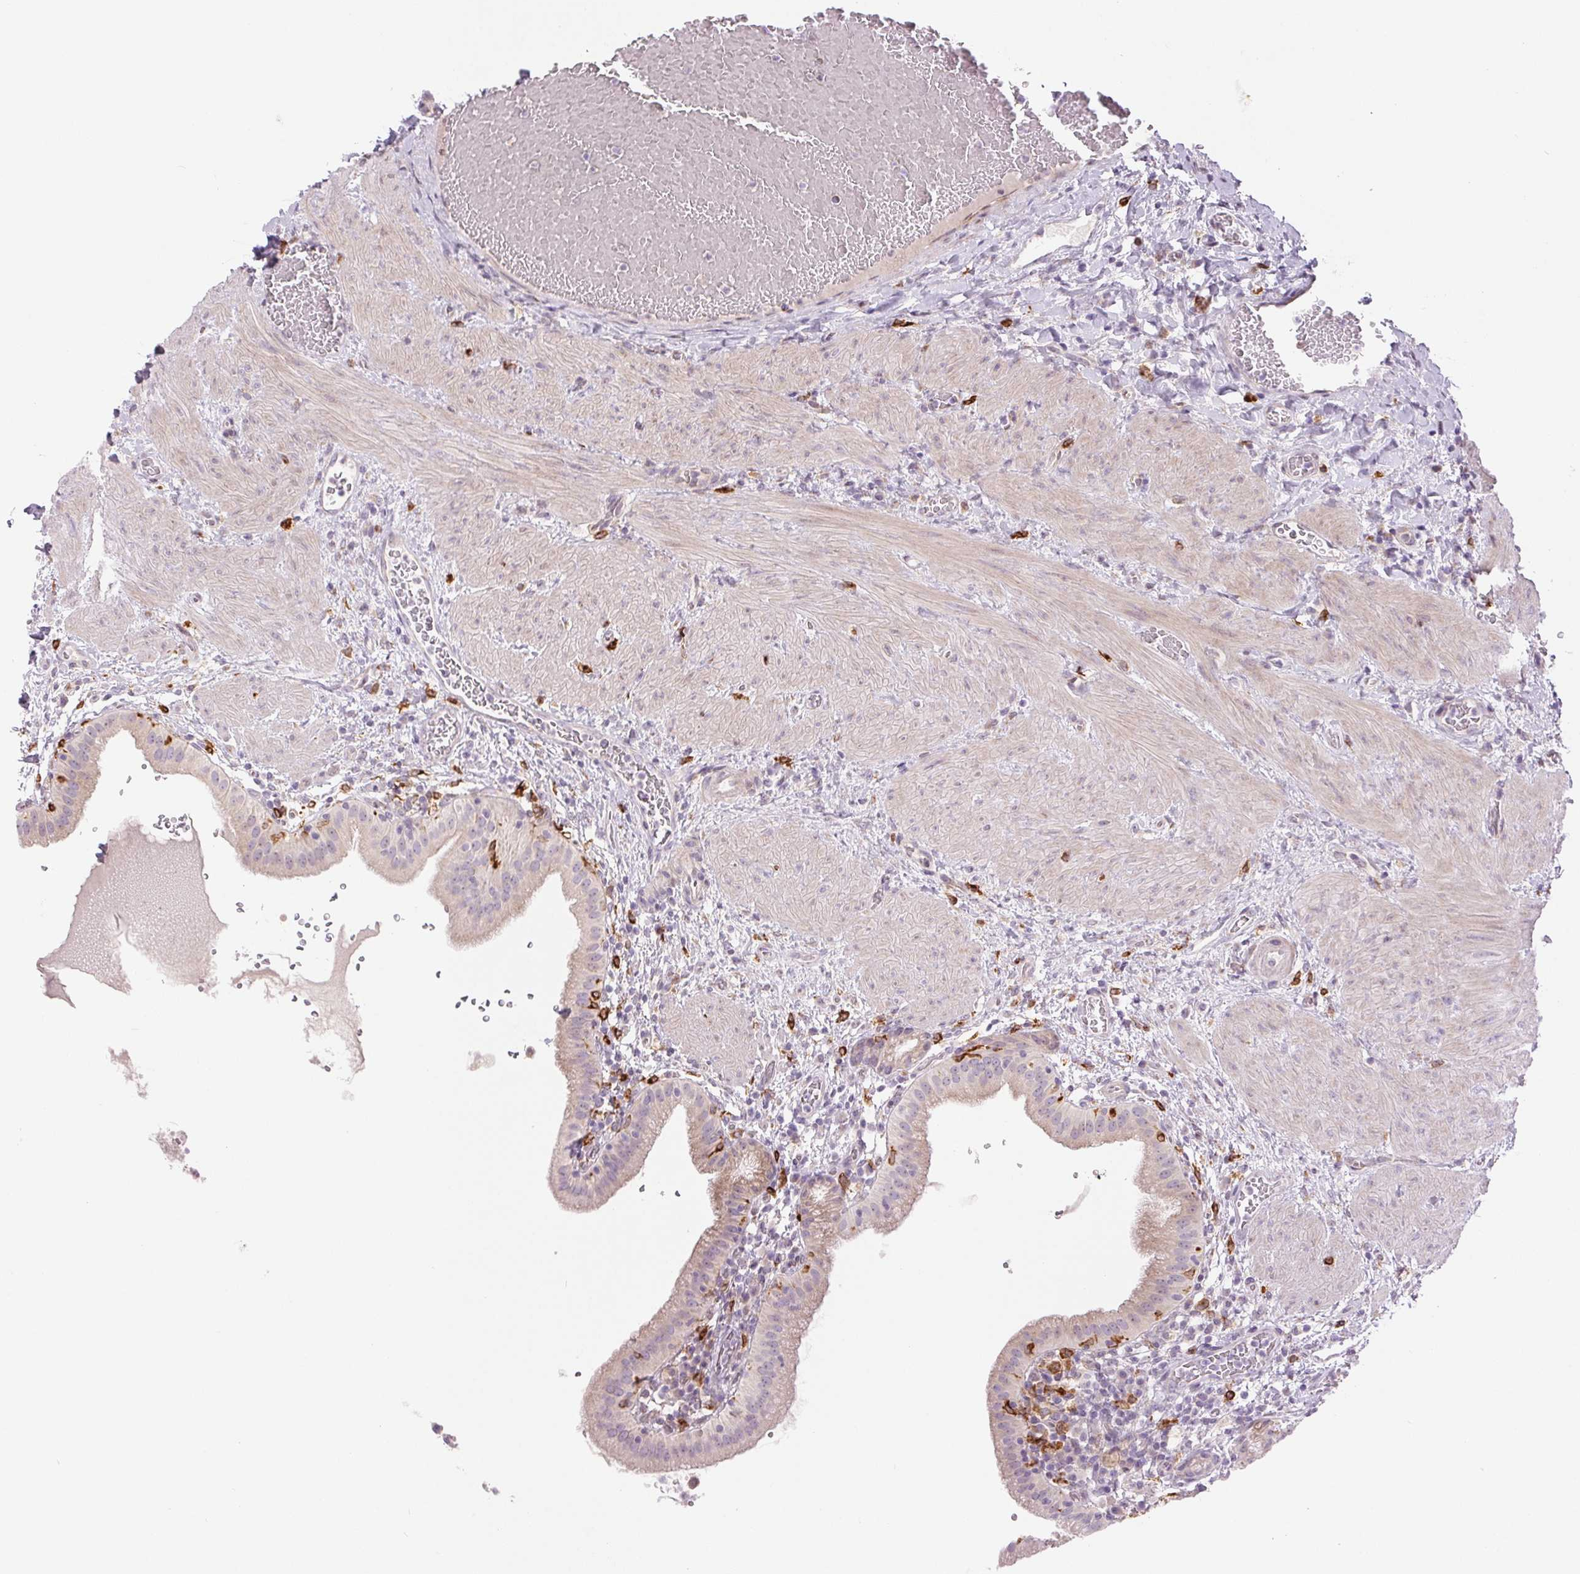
{"staining": {"intensity": "weak", "quantity": ">75%", "location": "cytoplasmic/membranous"}, "tissue": "gallbladder", "cell_type": "Glandular cells", "image_type": "normal", "snomed": [{"axis": "morphology", "description": "Normal tissue, NOS"}, {"axis": "topography", "description": "Gallbladder"}], "caption": "Protein expression analysis of unremarkable gallbladder reveals weak cytoplasmic/membranous expression in approximately >75% of glandular cells.", "gene": "METTL17", "patient": {"sex": "male", "age": 26}}